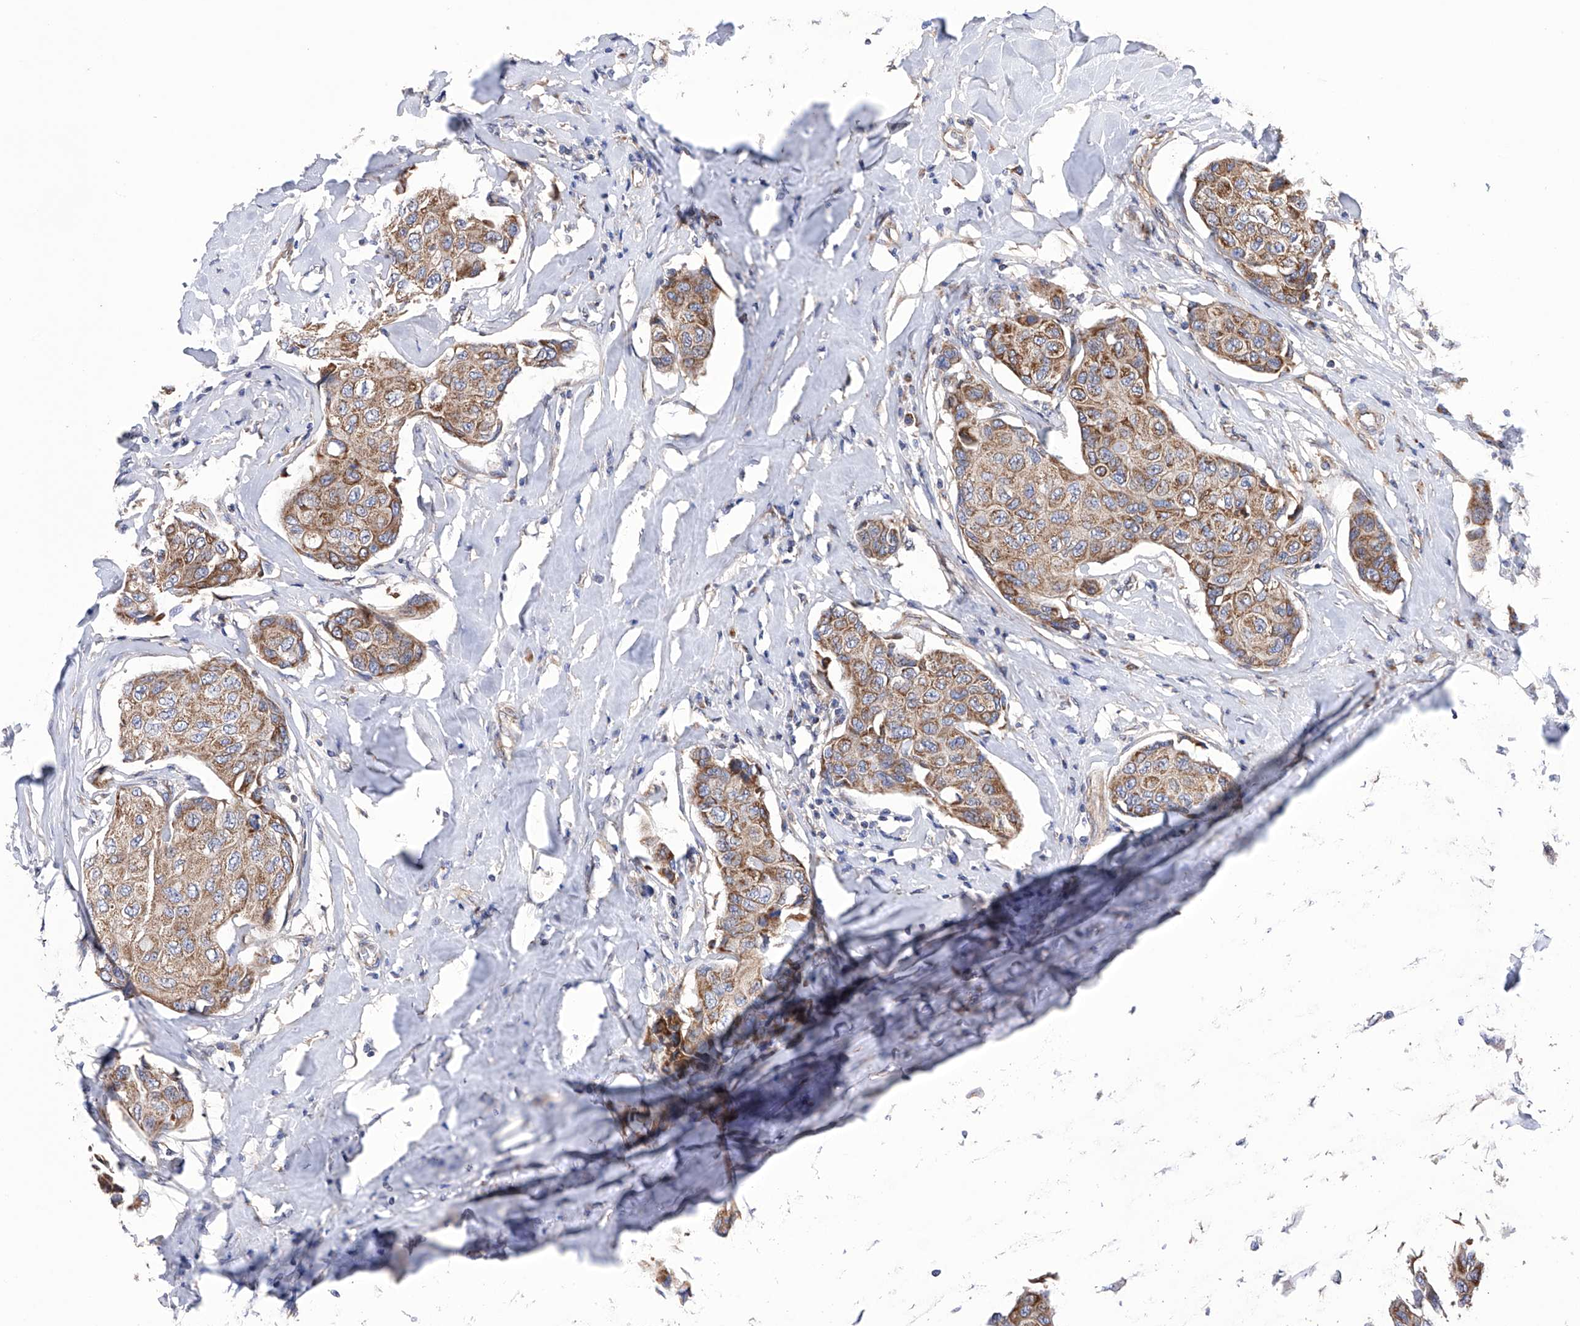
{"staining": {"intensity": "moderate", "quantity": ">75%", "location": "cytoplasmic/membranous"}, "tissue": "breast cancer", "cell_type": "Tumor cells", "image_type": "cancer", "snomed": [{"axis": "morphology", "description": "Duct carcinoma"}, {"axis": "topography", "description": "Breast"}], "caption": "This histopathology image demonstrates breast cancer (infiltrating ductal carcinoma) stained with immunohistochemistry to label a protein in brown. The cytoplasmic/membranous of tumor cells show moderate positivity for the protein. Nuclei are counter-stained blue.", "gene": "EFCAB2", "patient": {"sex": "female", "age": 80}}